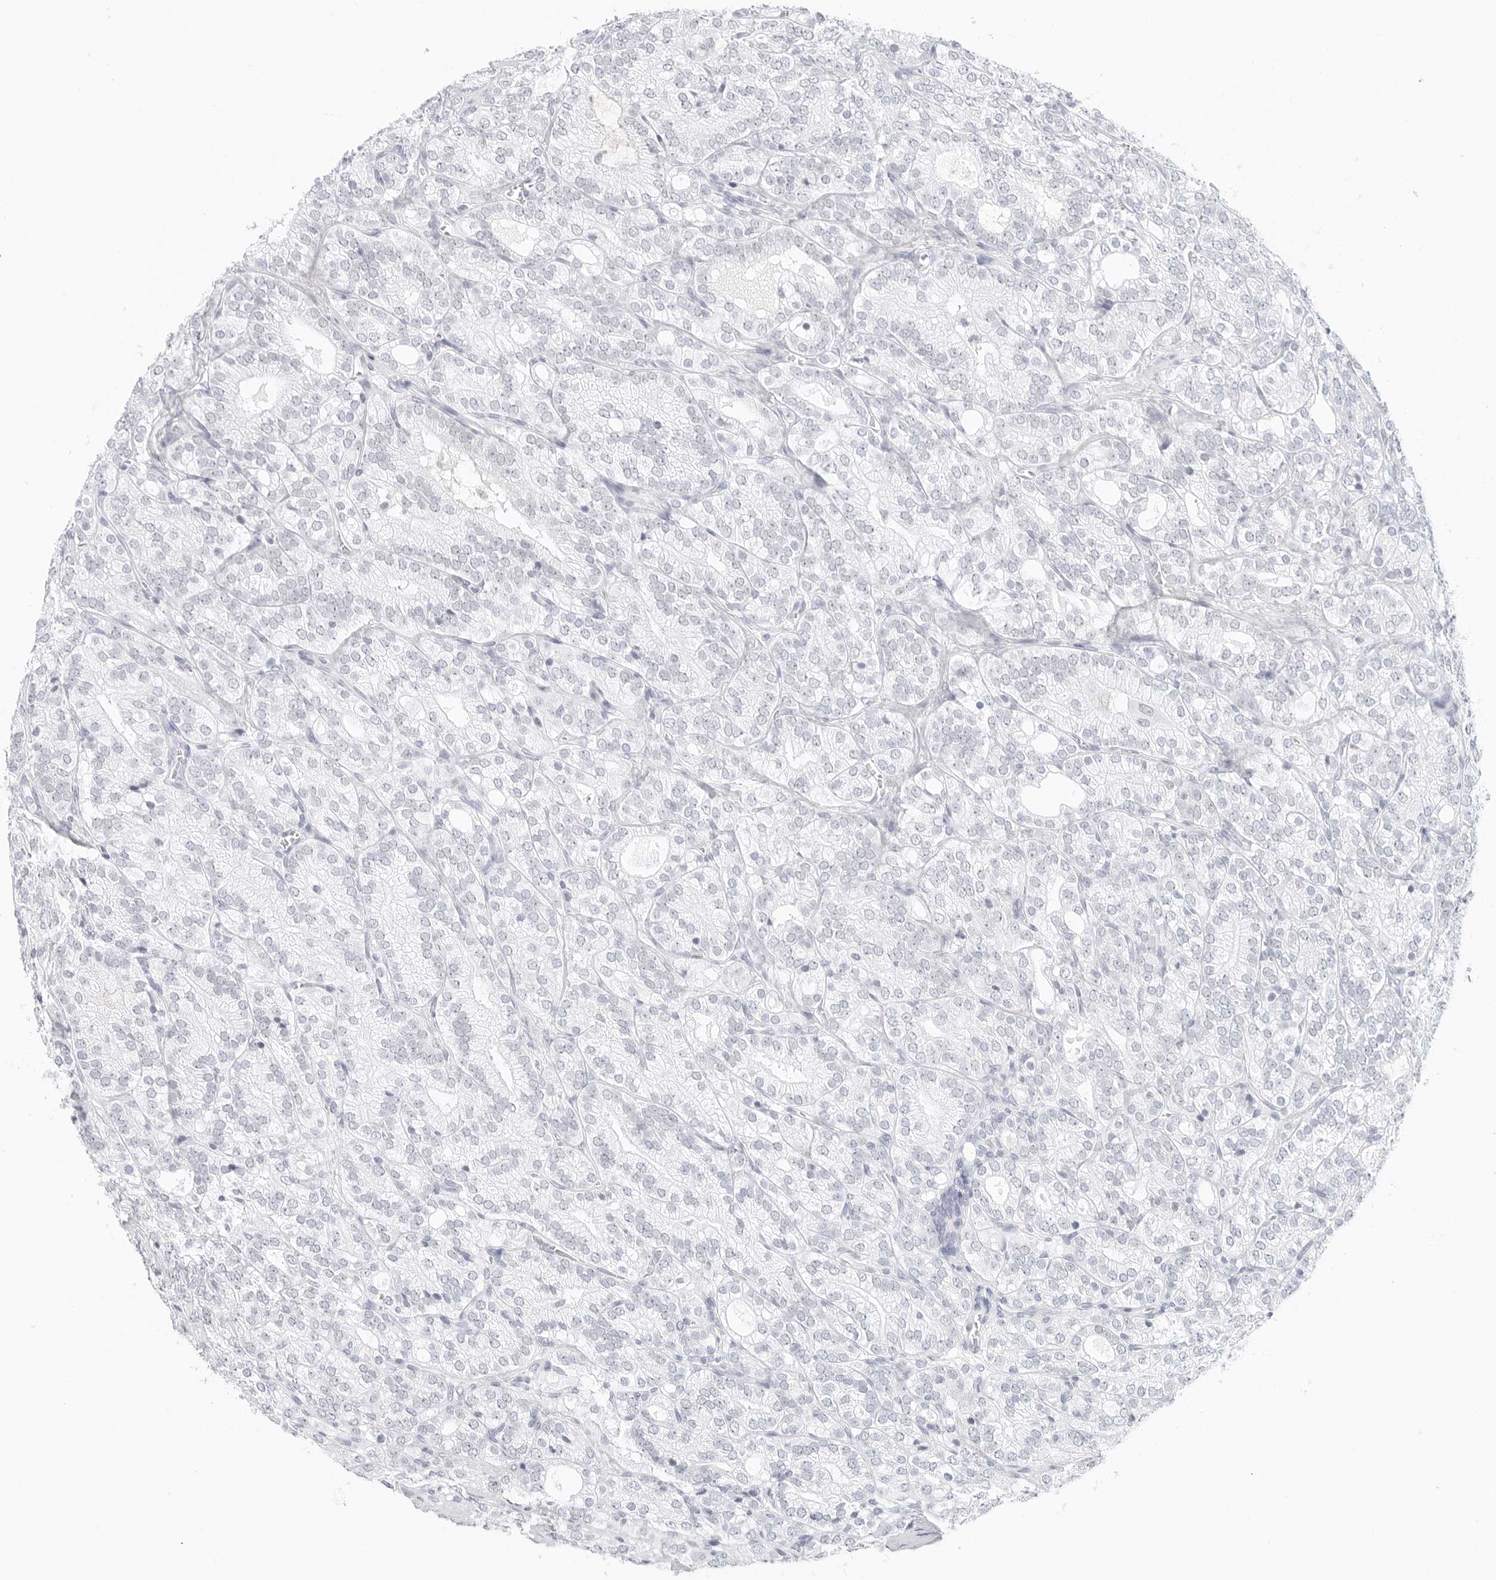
{"staining": {"intensity": "negative", "quantity": "none", "location": "none"}, "tissue": "prostate cancer", "cell_type": "Tumor cells", "image_type": "cancer", "snomed": [{"axis": "morphology", "description": "Adenocarcinoma, High grade"}, {"axis": "topography", "description": "Prostate"}], "caption": "DAB immunohistochemical staining of prostate high-grade adenocarcinoma exhibits no significant positivity in tumor cells. Nuclei are stained in blue.", "gene": "TSEN2", "patient": {"sex": "male", "age": 57}}